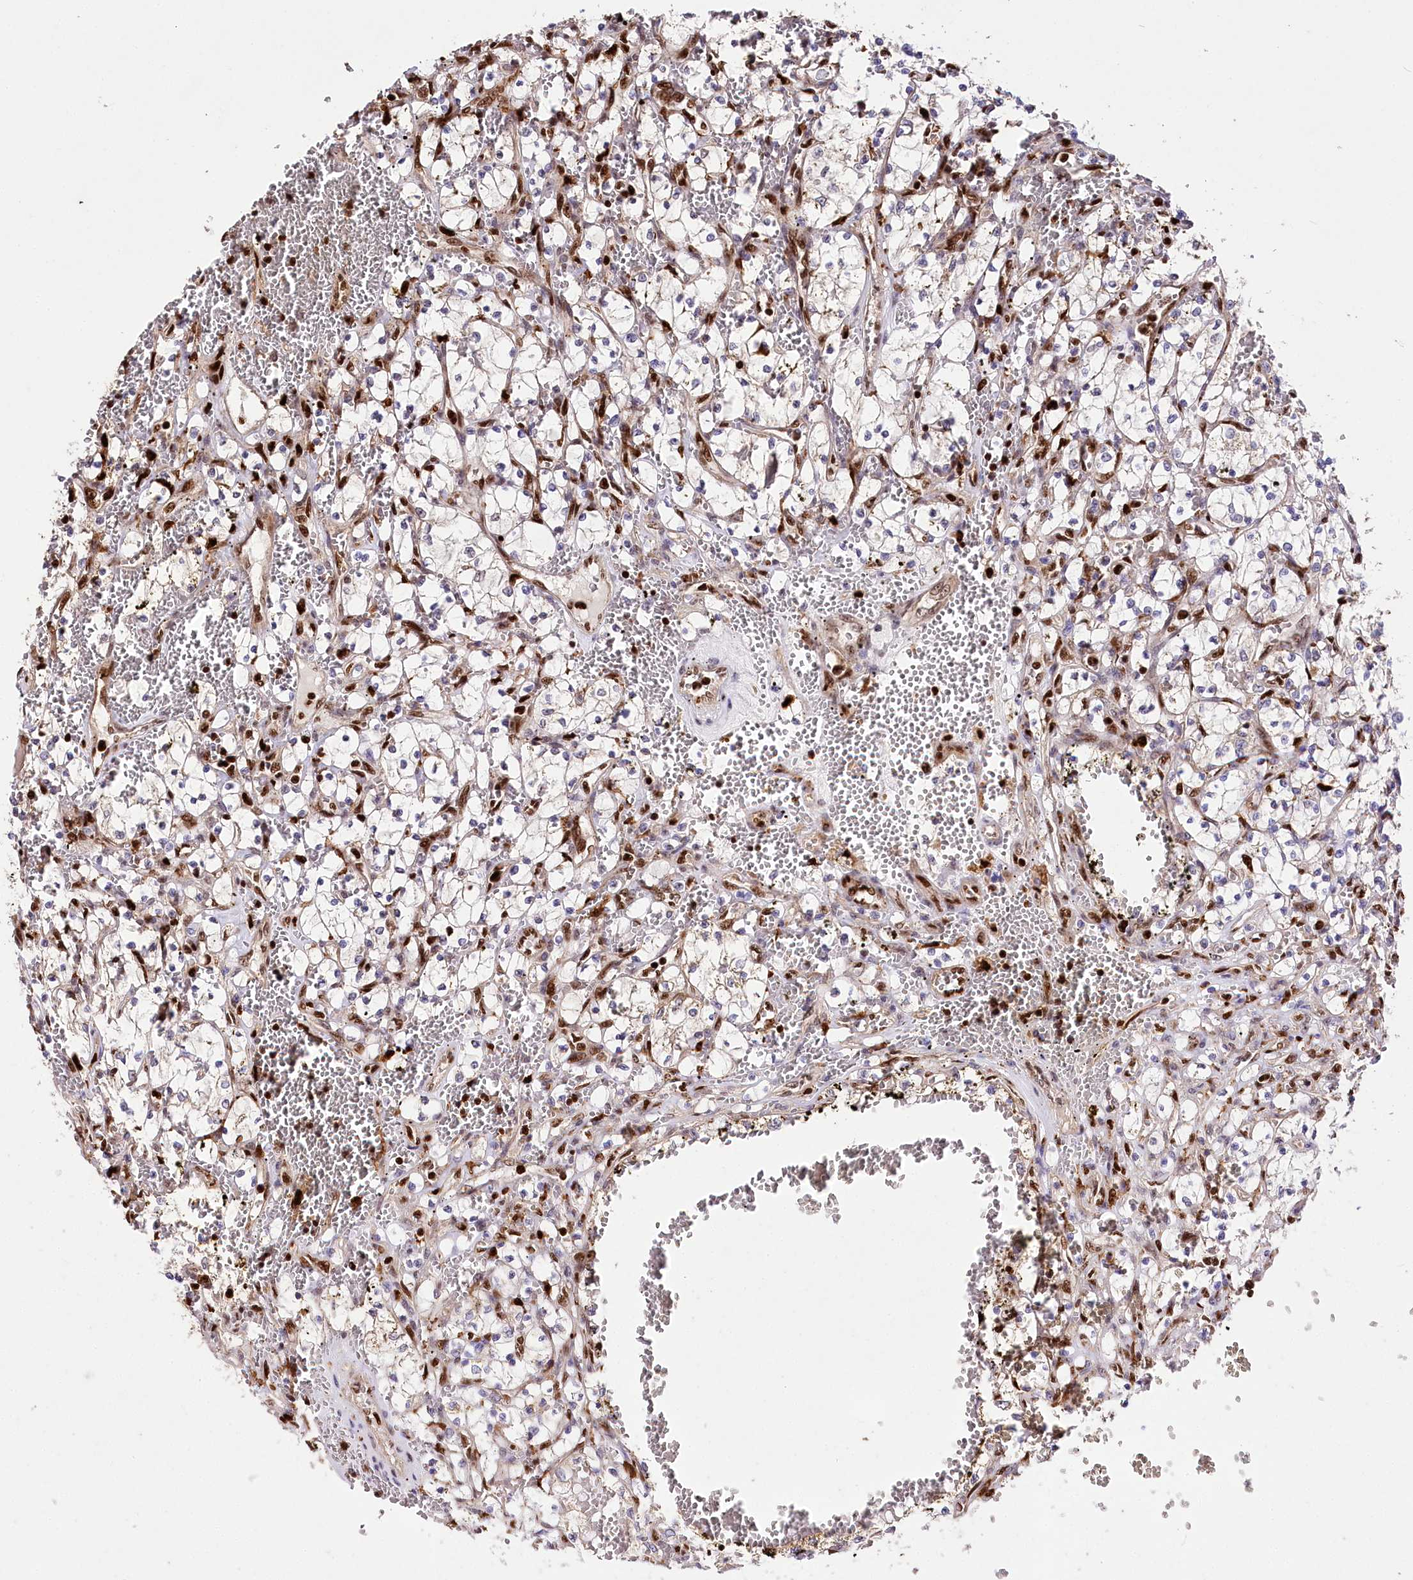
{"staining": {"intensity": "negative", "quantity": "none", "location": "none"}, "tissue": "renal cancer", "cell_type": "Tumor cells", "image_type": "cancer", "snomed": [{"axis": "morphology", "description": "Adenocarcinoma, NOS"}, {"axis": "topography", "description": "Kidney"}], "caption": "Renal cancer (adenocarcinoma) was stained to show a protein in brown. There is no significant staining in tumor cells.", "gene": "FIGN", "patient": {"sex": "female", "age": 69}}